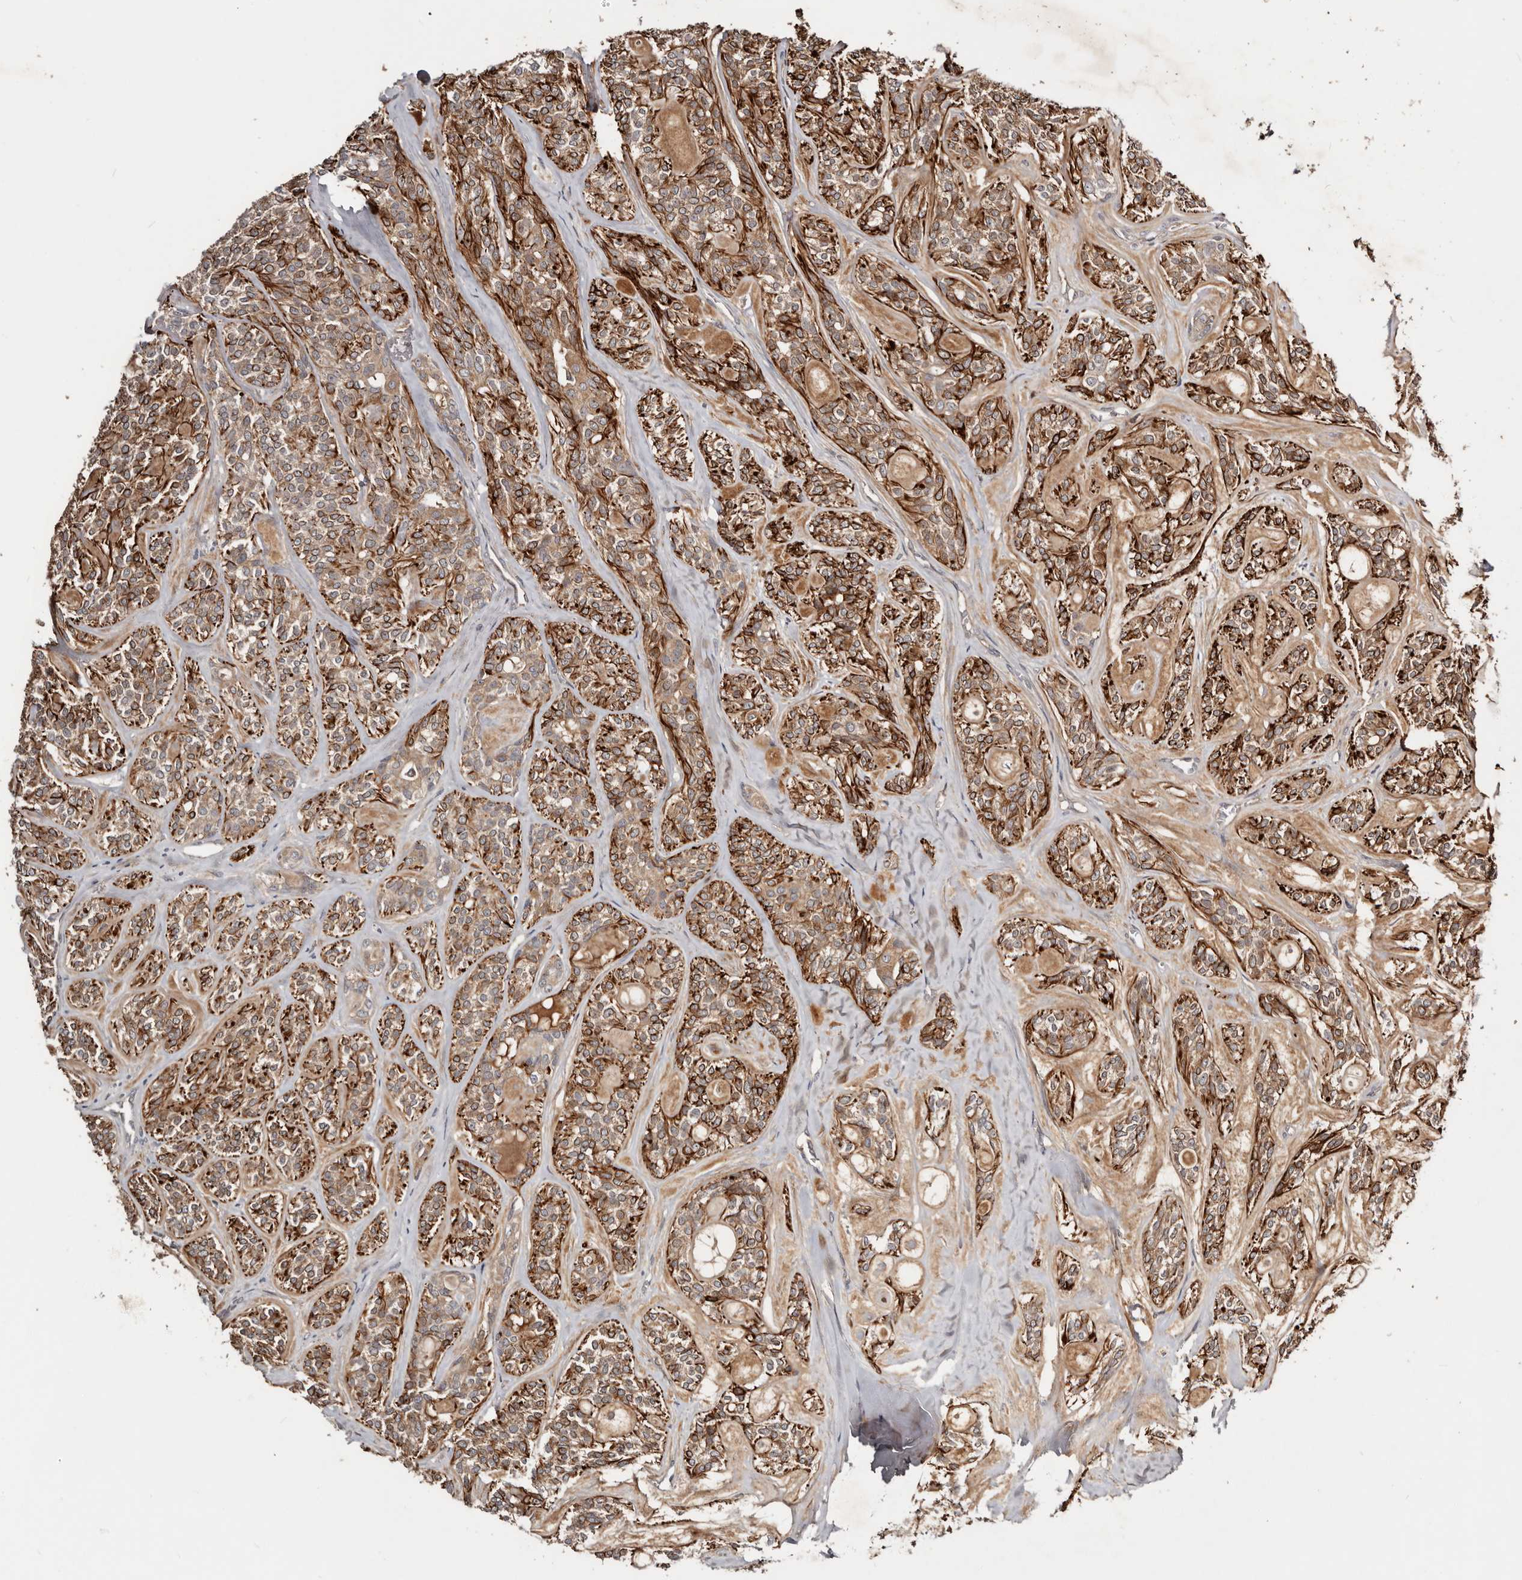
{"staining": {"intensity": "strong", "quantity": "25%-75%", "location": "cytoplasmic/membranous"}, "tissue": "head and neck cancer", "cell_type": "Tumor cells", "image_type": "cancer", "snomed": [{"axis": "morphology", "description": "Adenocarcinoma, NOS"}, {"axis": "topography", "description": "Head-Neck"}], "caption": "Adenocarcinoma (head and neck) was stained to show a protein in brown. There is high levels of strong cytoplasmic/membranous expression in approximately 25%-75% of tumor cells. The protein of interest is stained brown, and the nuclei are stained in blue (DAB (3,3'-diaminobenzidine) IHC with brightfield microscopy, high magnification).", "gene": "PKIB", "patient": {"sex": "male", "age": 66}}